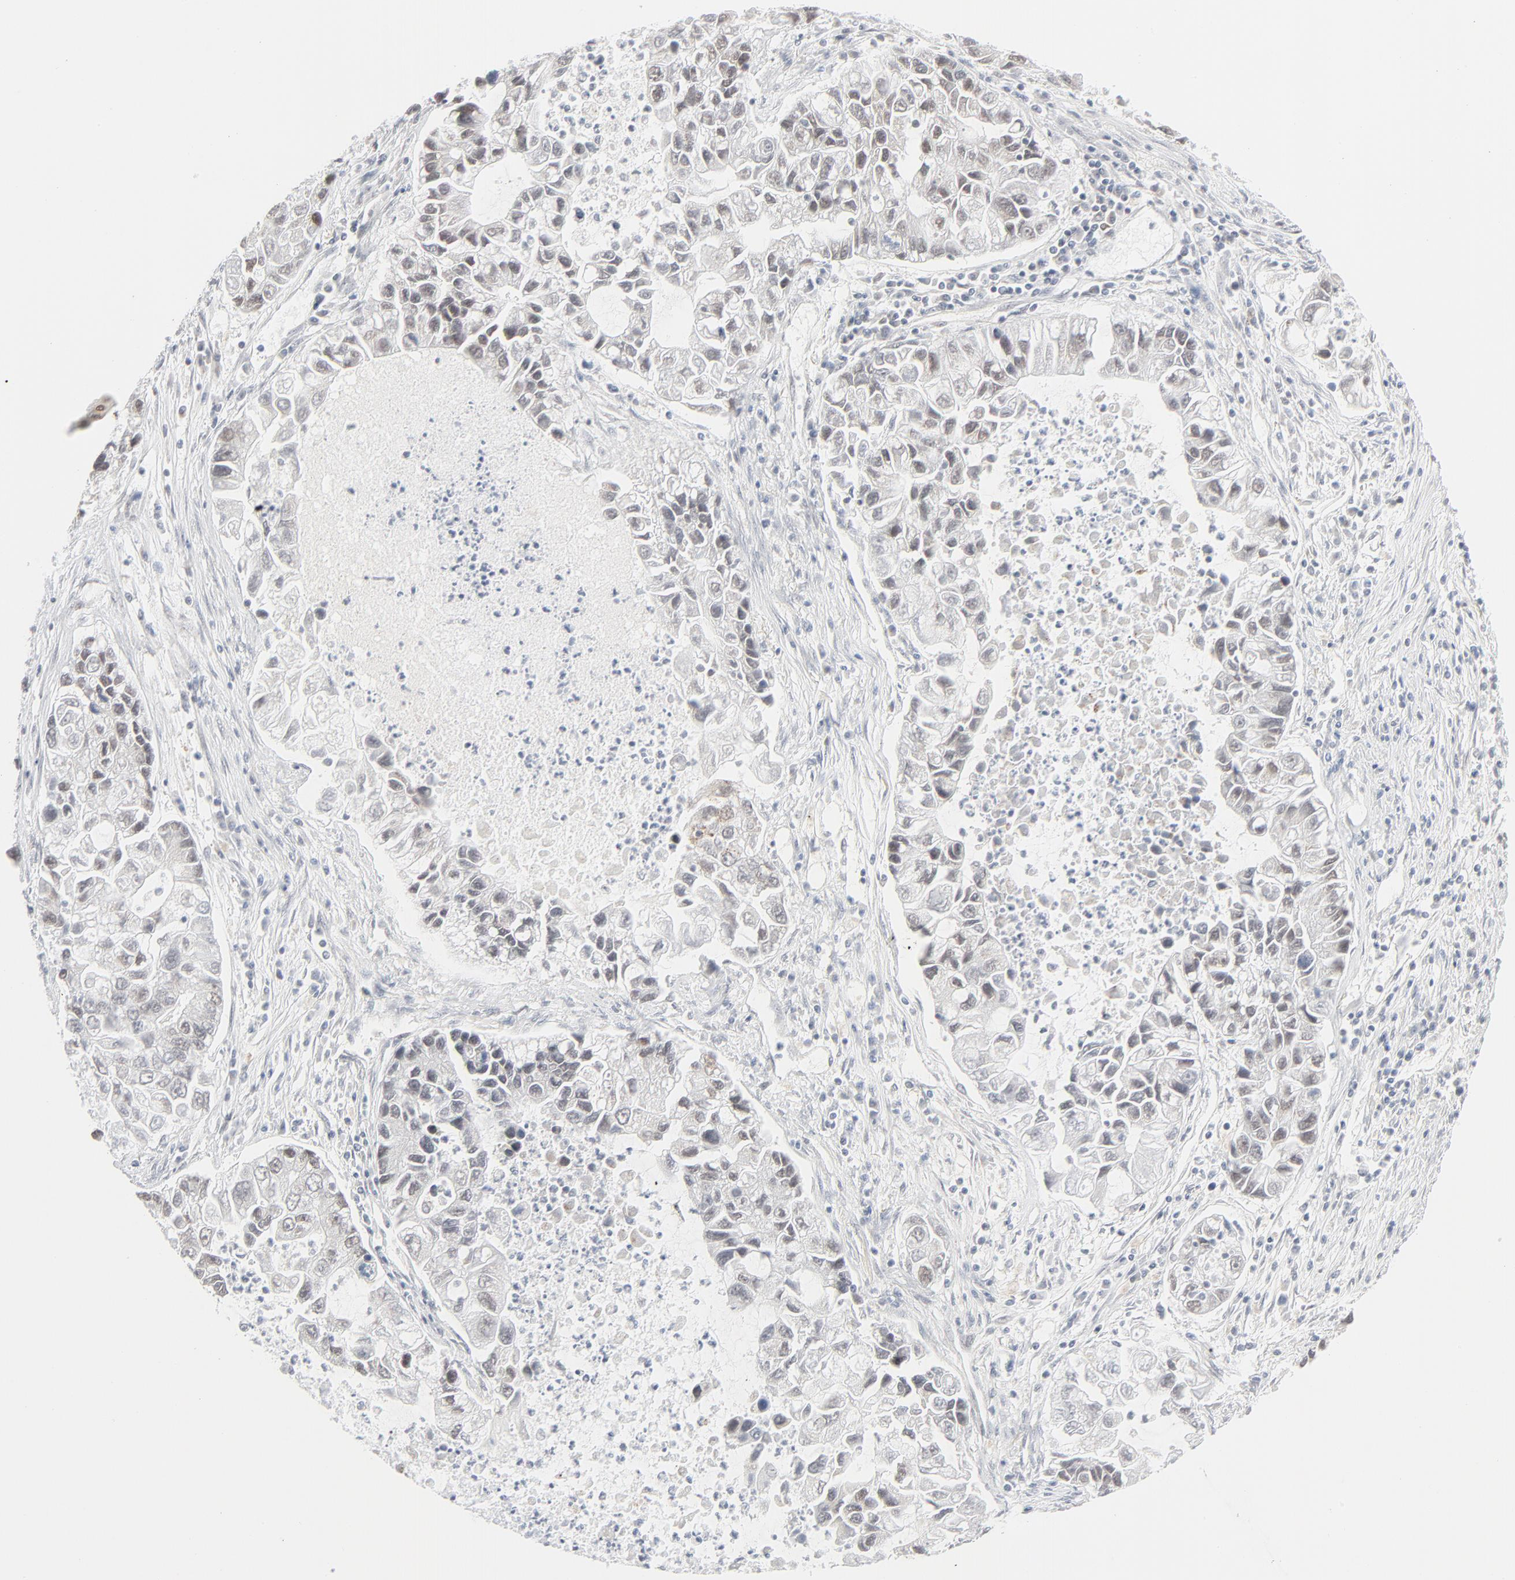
{"staining": {"intensity": "weak", "quantity": "<25%", "location": "cytoplasmic/membranous,nuclear"}, "tissue": "lung cancer", "cell_type": "Tumor cells", "image_type": "cancer", "snomed": [{"axis": "morphology", "description": "Adenocarcinoma, NOS"}, {"axis": "topography", "description": "Lung"}], "caption": "Micrograph shows no protein positivity in tumor cells of adenocarcinoma (lung) tissue.", "gene": "MAD1L1", "patient": {"sex": "female", "age": 51}}